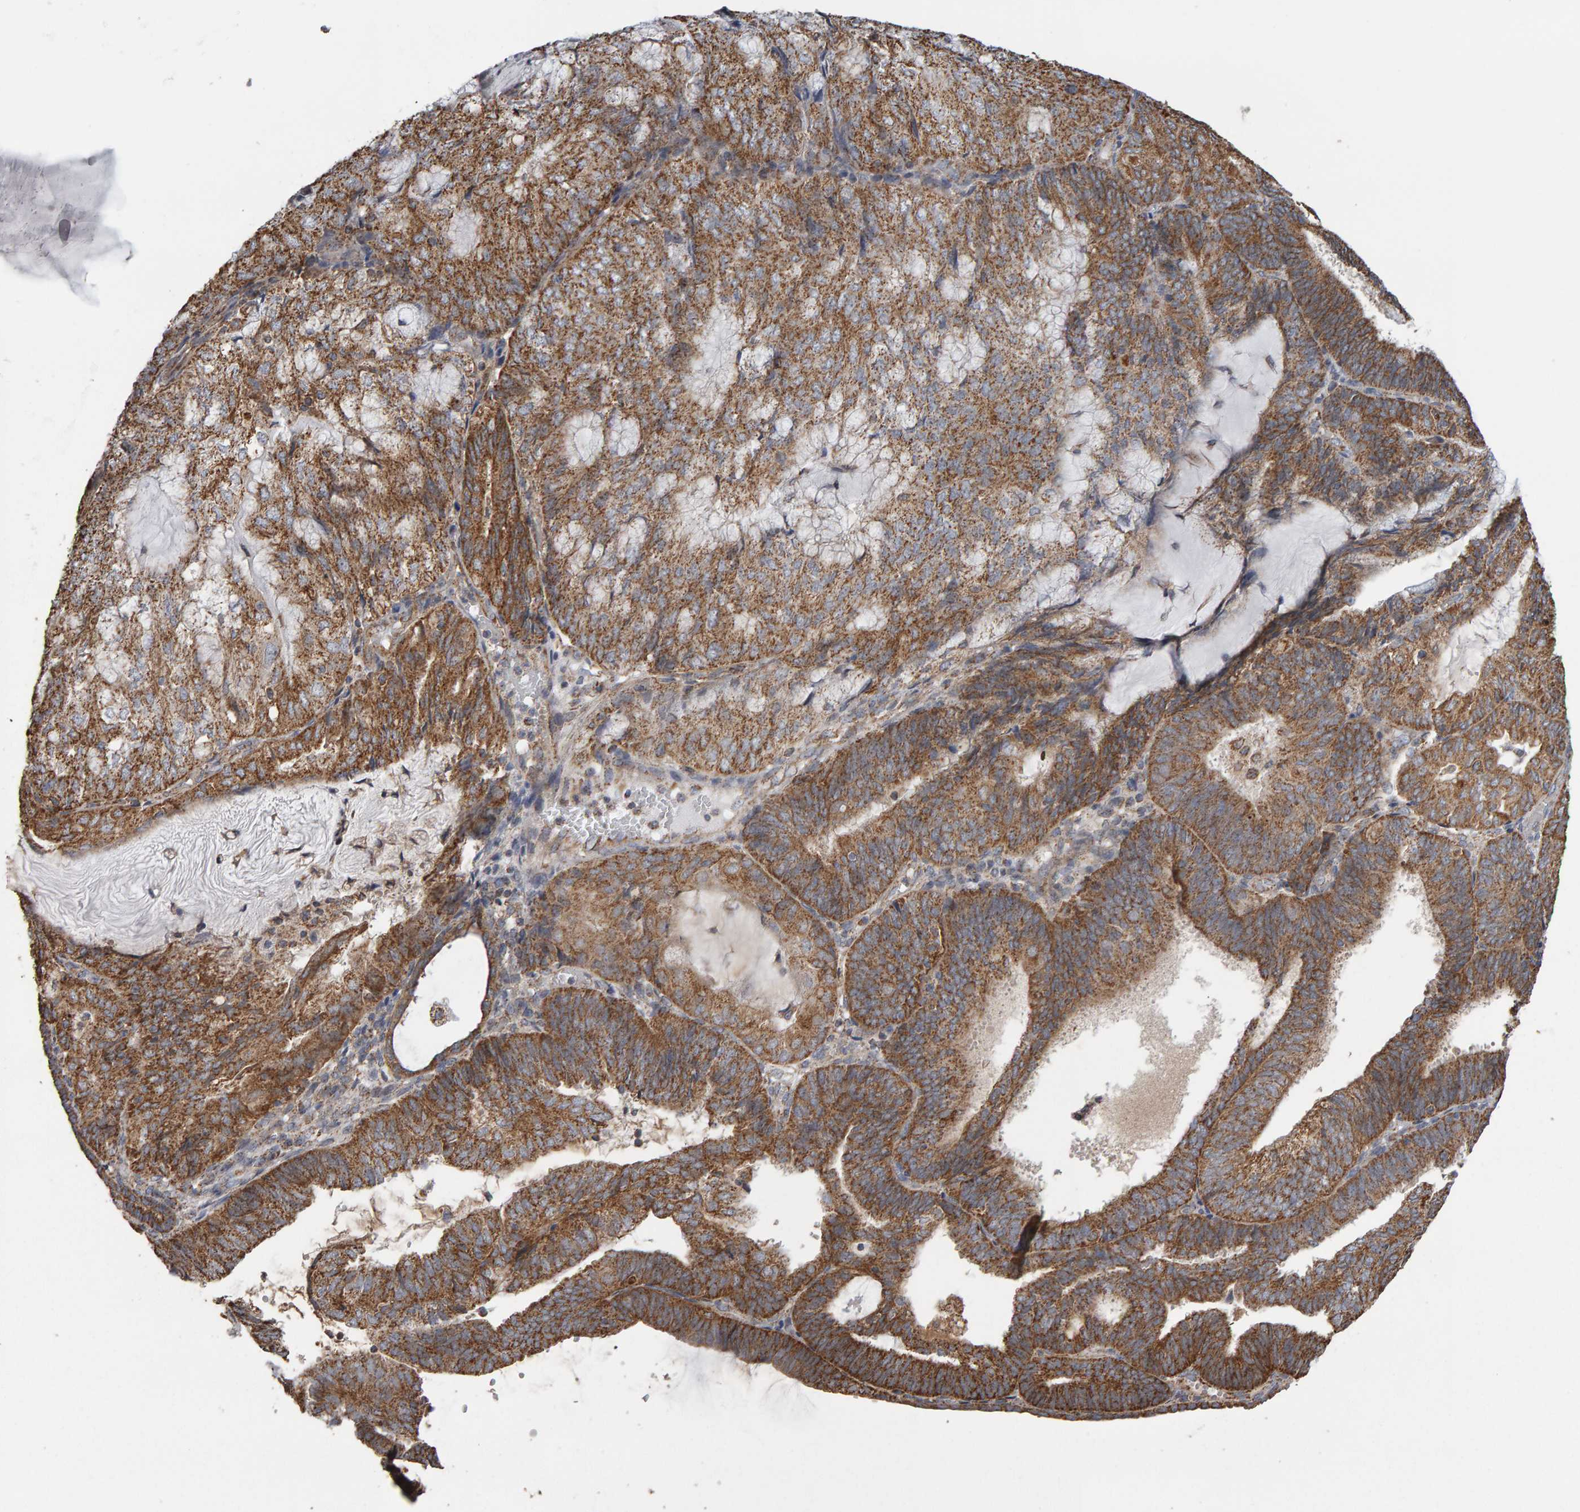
{"staining": {"intensity": "moderate", "quantity": ">75%", "location": "cytoplasmic/membranous"}, "tissue": "endometrial cancer", "cell_type": "Tumor cells", "image_type": "cancer", "snomed": [{"axis": "morphology", "description": "Adenocarcinoma, NOS"}, {"axis": "topography", "description": "Endometrium"}], "caption": "Moderate cytoplasmic/membranous positivity is identified in approximately >75% of tumor cells in endometrial adenocarcinoma. (DAB (3,3'-diaminobenzidine) IHC with brightfield microscopy, high magnification).", "gene": "TOM1L1", "patient": {"sex": "female", "age": 81}}